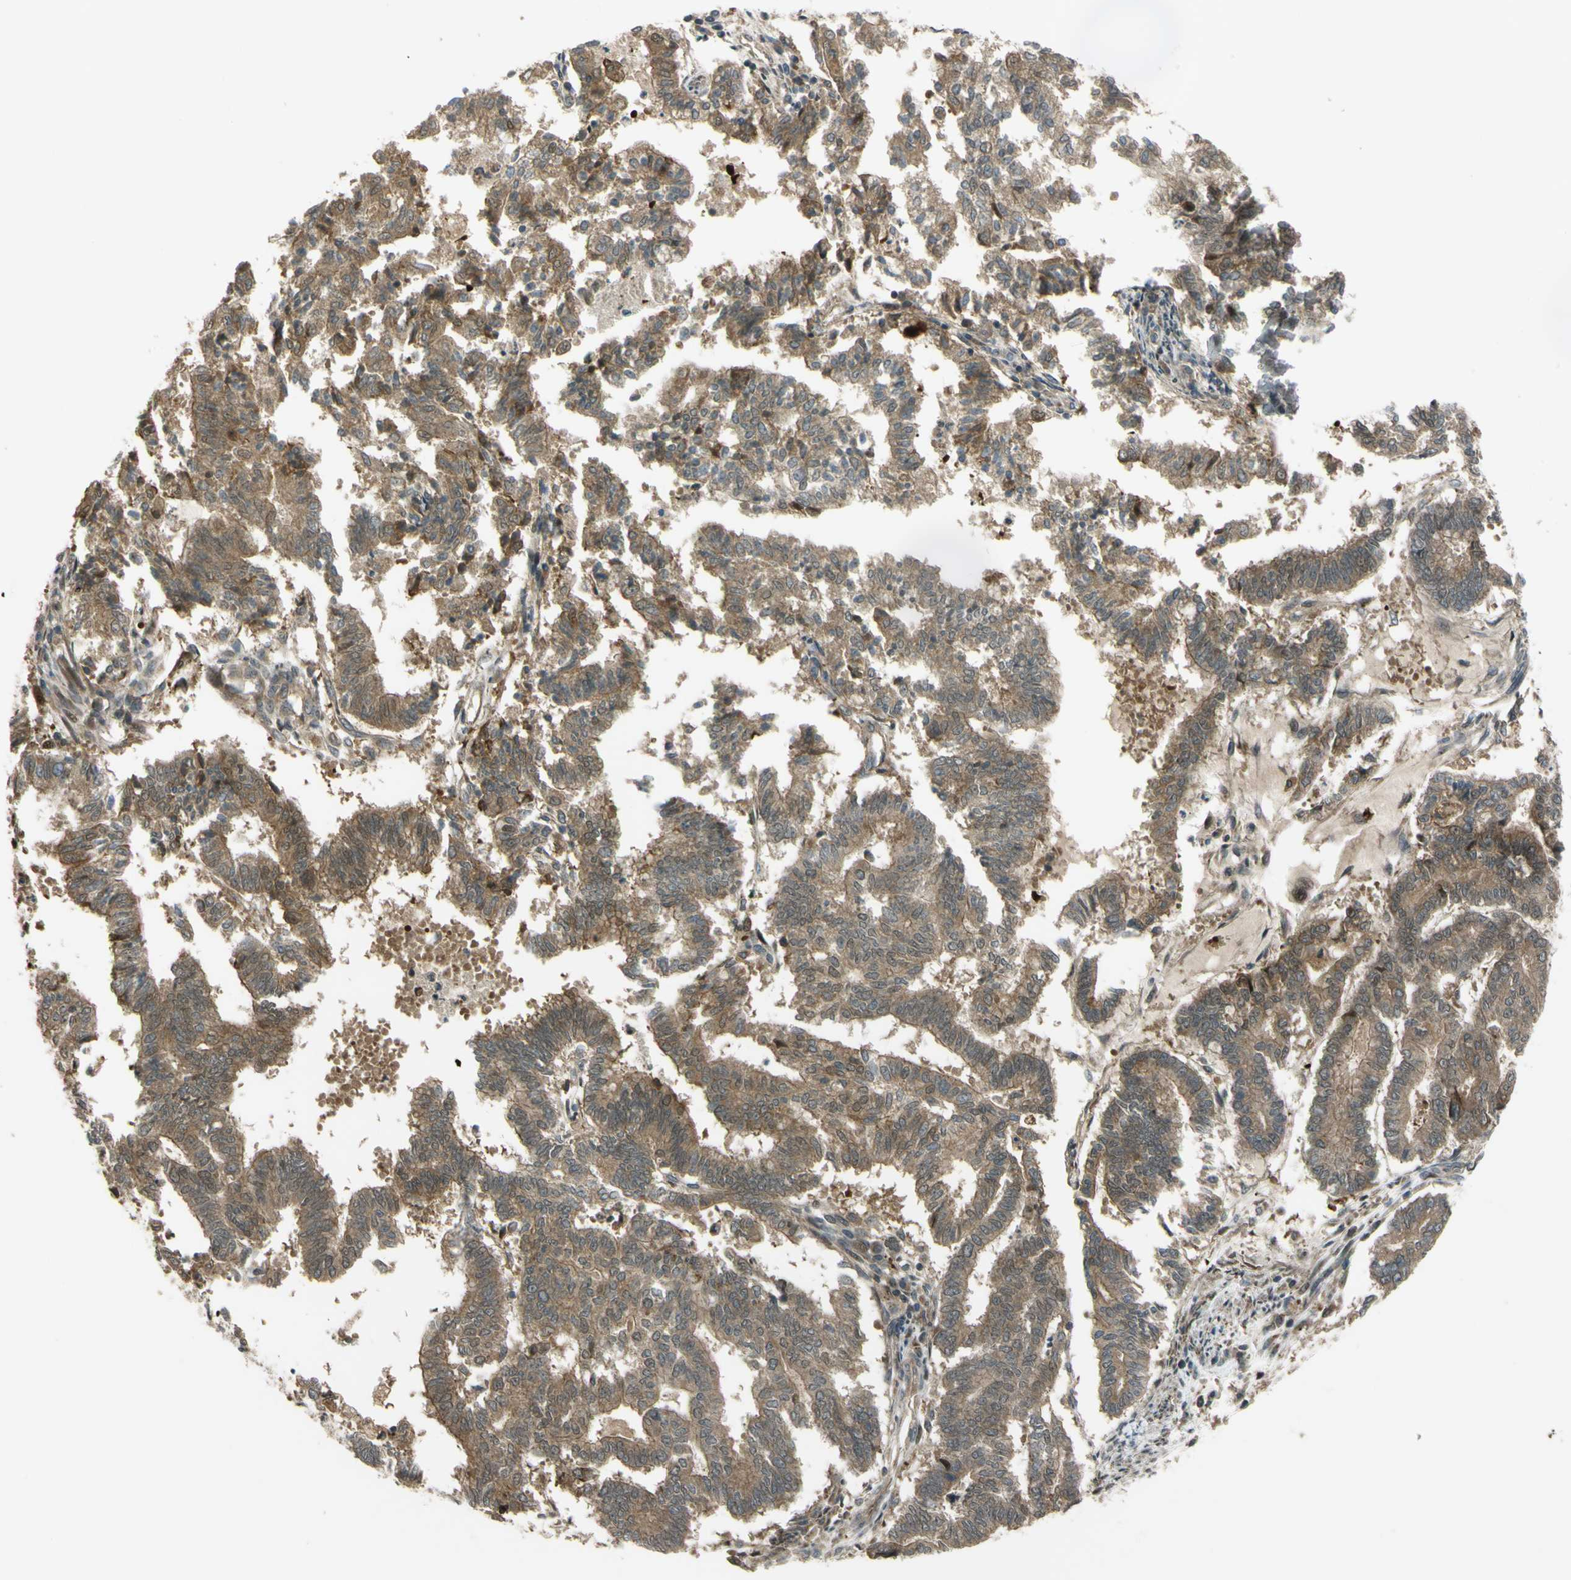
{"staining": {"intensity": "moderate", "quantity": ">75%", "location": "cytoplasmic/membranous"}, "tissue": "endometrial cancer", "cell_type": "Tumor cells", "image_type": "cancer", "snomed": [{"axis": "morphology", "description": "Necrosis, NOS"}, {"axis": "morphology", "description": "Adenocarcinoma, NOS"}, {"axis": "topography", "description": "Endometrium"}], "caption": "Human endometrial cancer (adenocarcinoma) stained for a protein (brown) demonstrates moderate cytoplasmic/membranous positive expression in about >75% of tumor cells.", "gene": "FLII", "patient": {"sex": "female", "age": 79}}